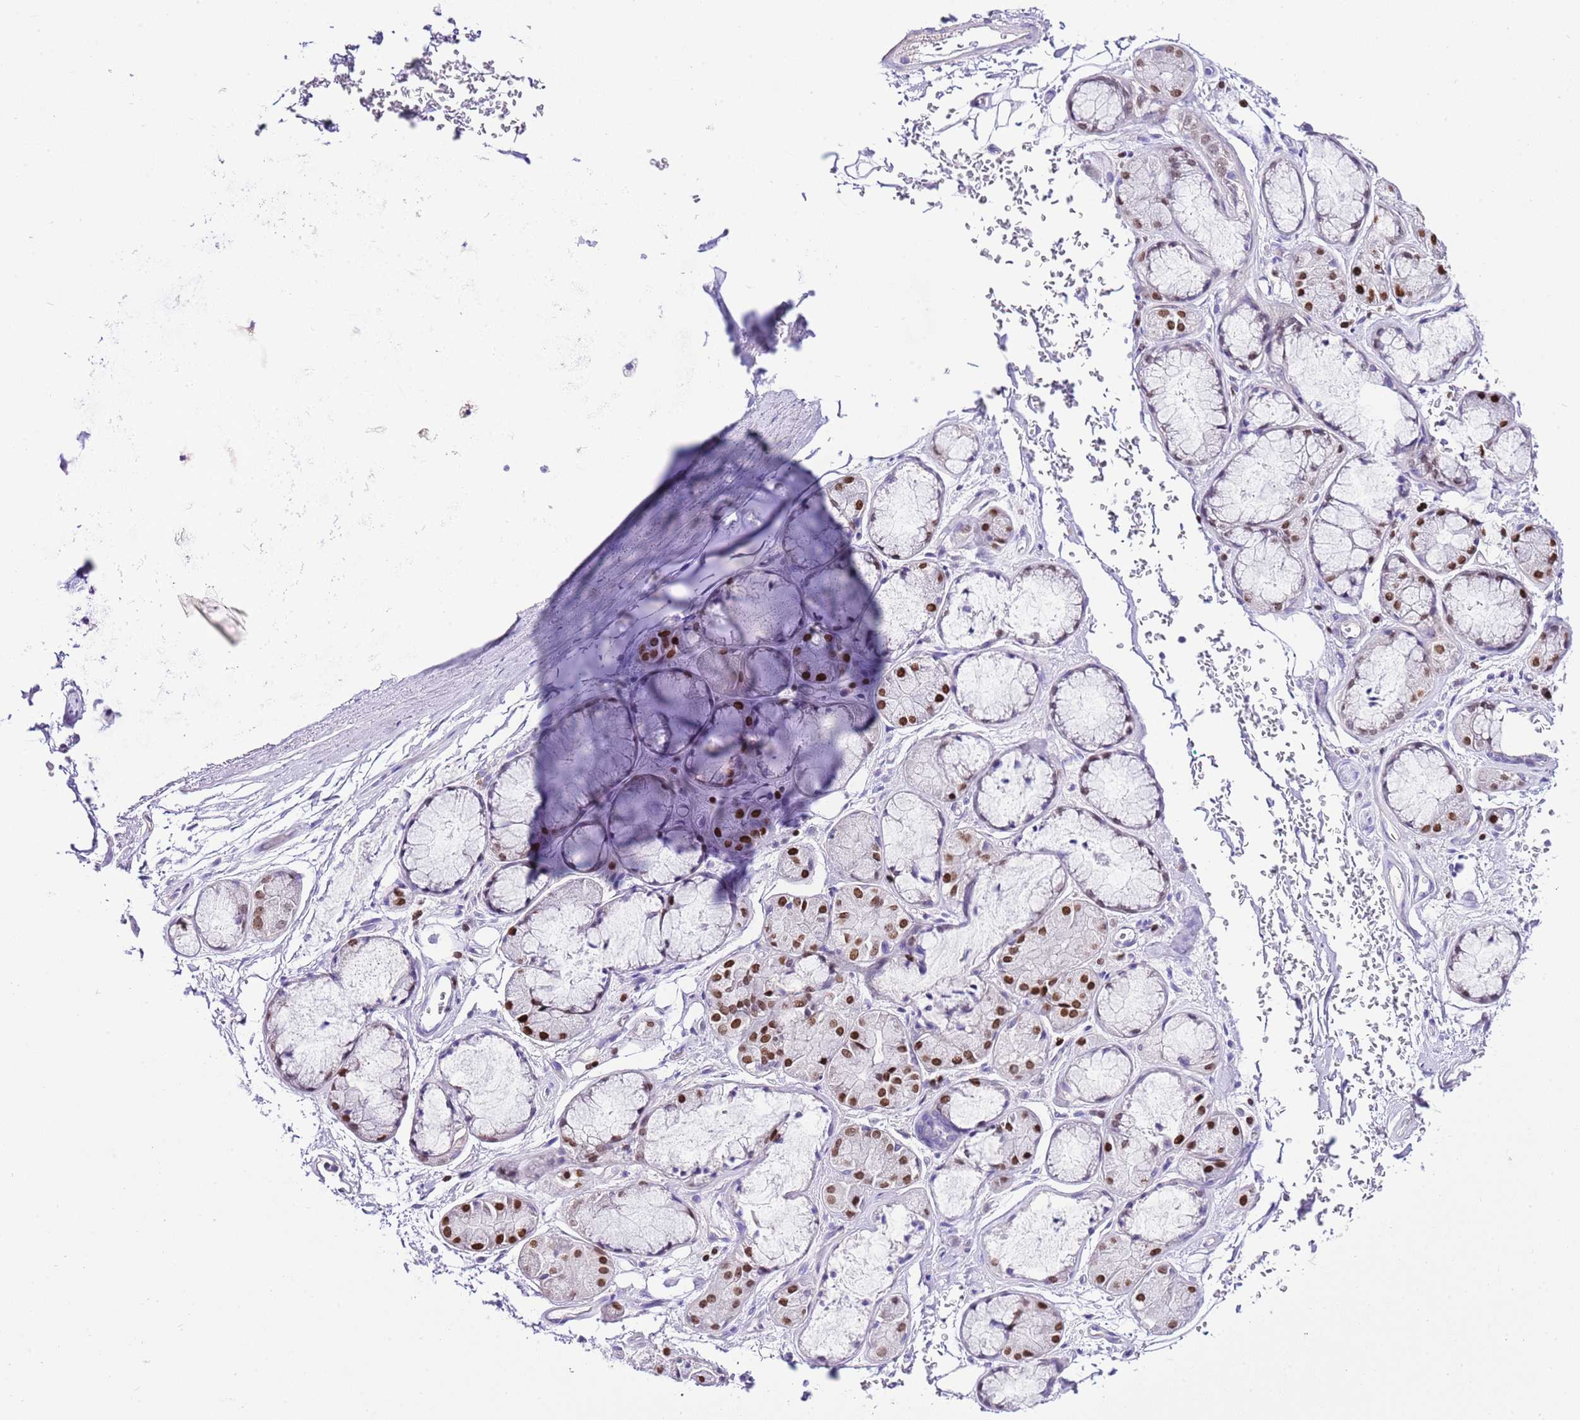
{"staining": {"intensity": "negative", "quantity": "none", "location": "none"}, "tissue": "adipose tissue", "cell_type": "Adipocytes", "image_type": "normal", "snomed": [{"axis": "morphology", "description": "Normal tissue, NOS"}, {"axis": "topography", "description": "Cartilage tissue"}], "caption": "Human adipose tissue stained for a protein using immunohistochemistry exhibits no positivity in adipocytes.", "gene": "BHLHA15", "patient": {"sex": "male", "age": 73}}